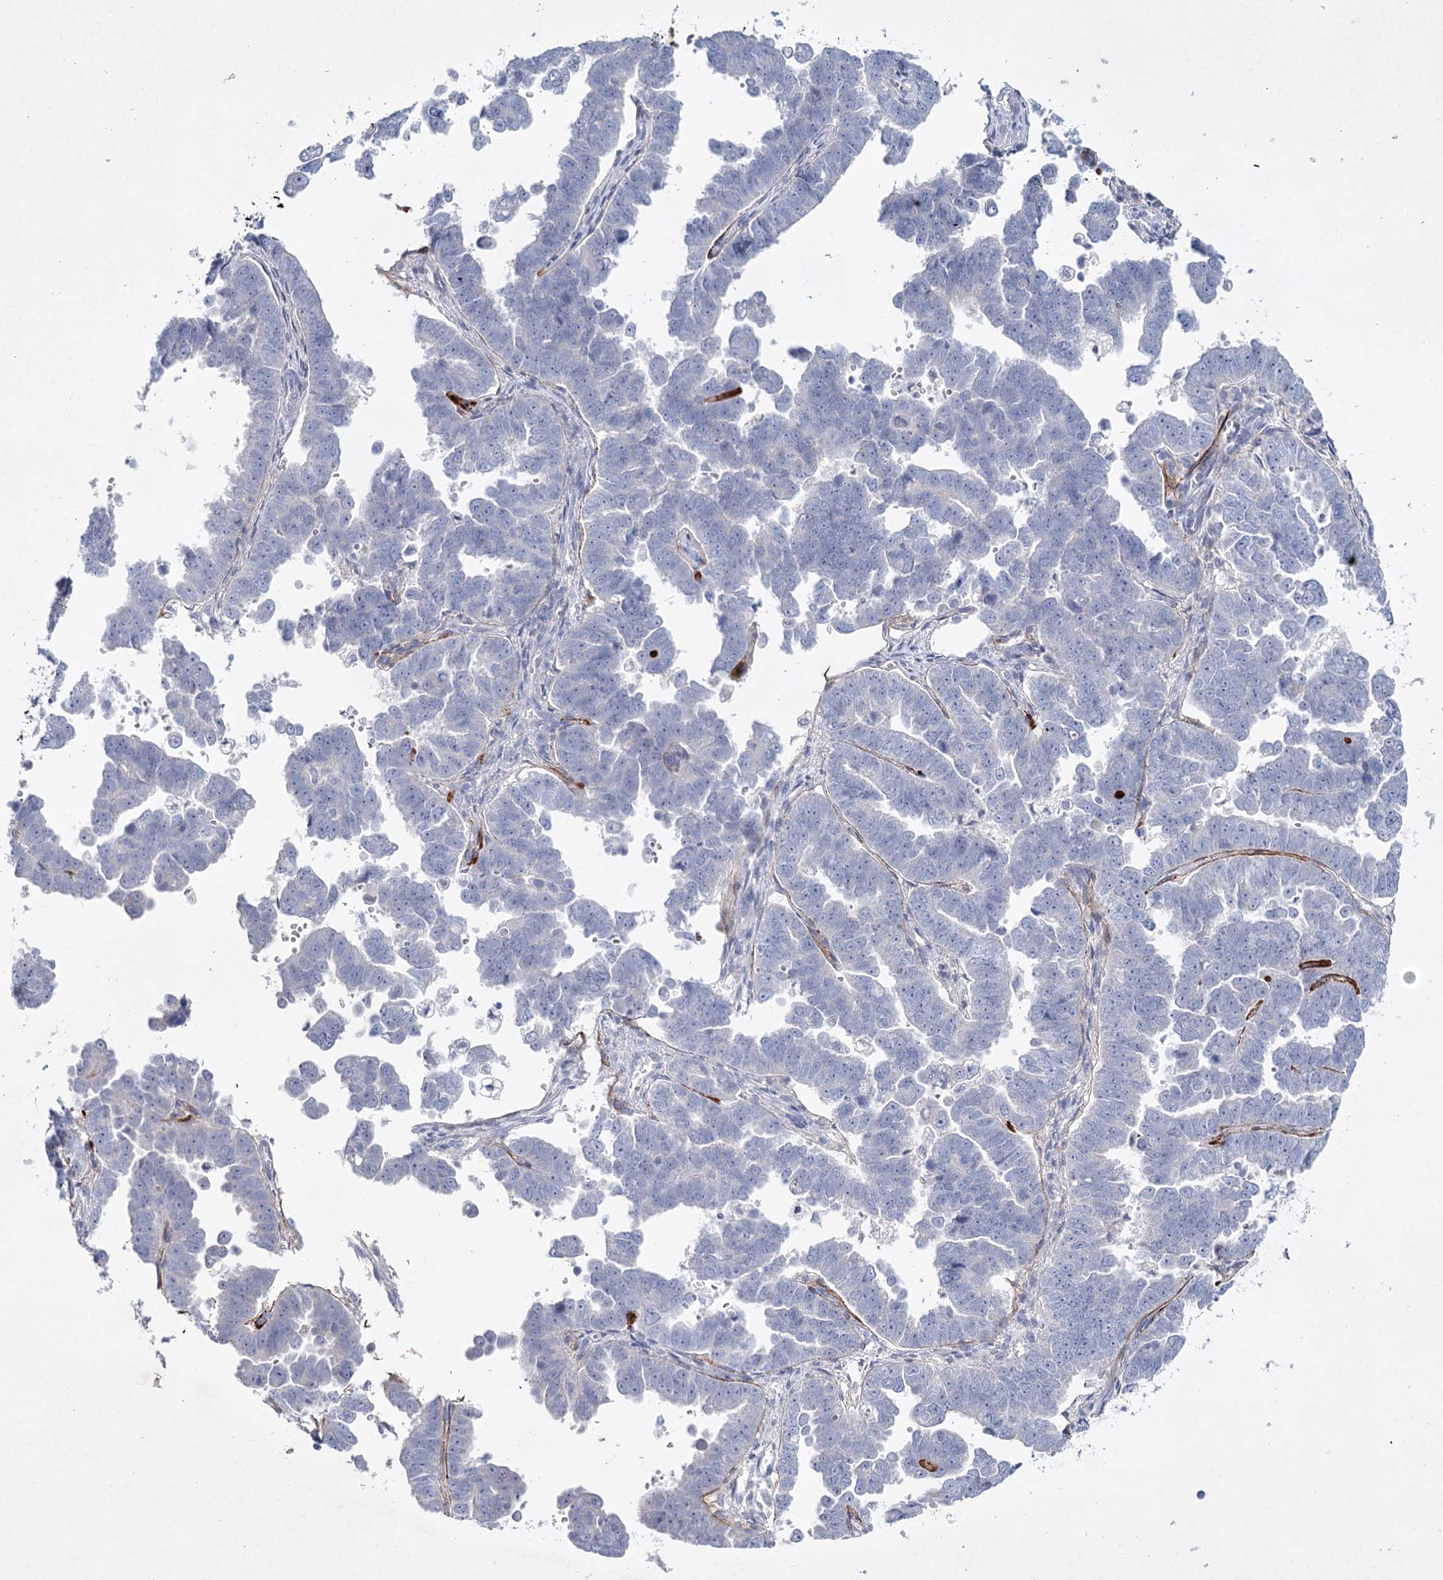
{"staining": {"intensity": "negative", "quantity": "none", "location": "none"}, "tissue": "endometrial cancer", "cell_type": "Tumor cells", "image_type": "cancer", "snomed": [{"axis": "morphology", "description": "Adenocarcinoma, NOS"}, {"axis": "topography", "description": "Endometrium"}], "caption": "The IHC micrograph has no significant positivity in tumor cells of endometrial adenocarcinoma tissue.", "gene": "MAP3K13", "patient": {"sex": "female", "age": 75}}